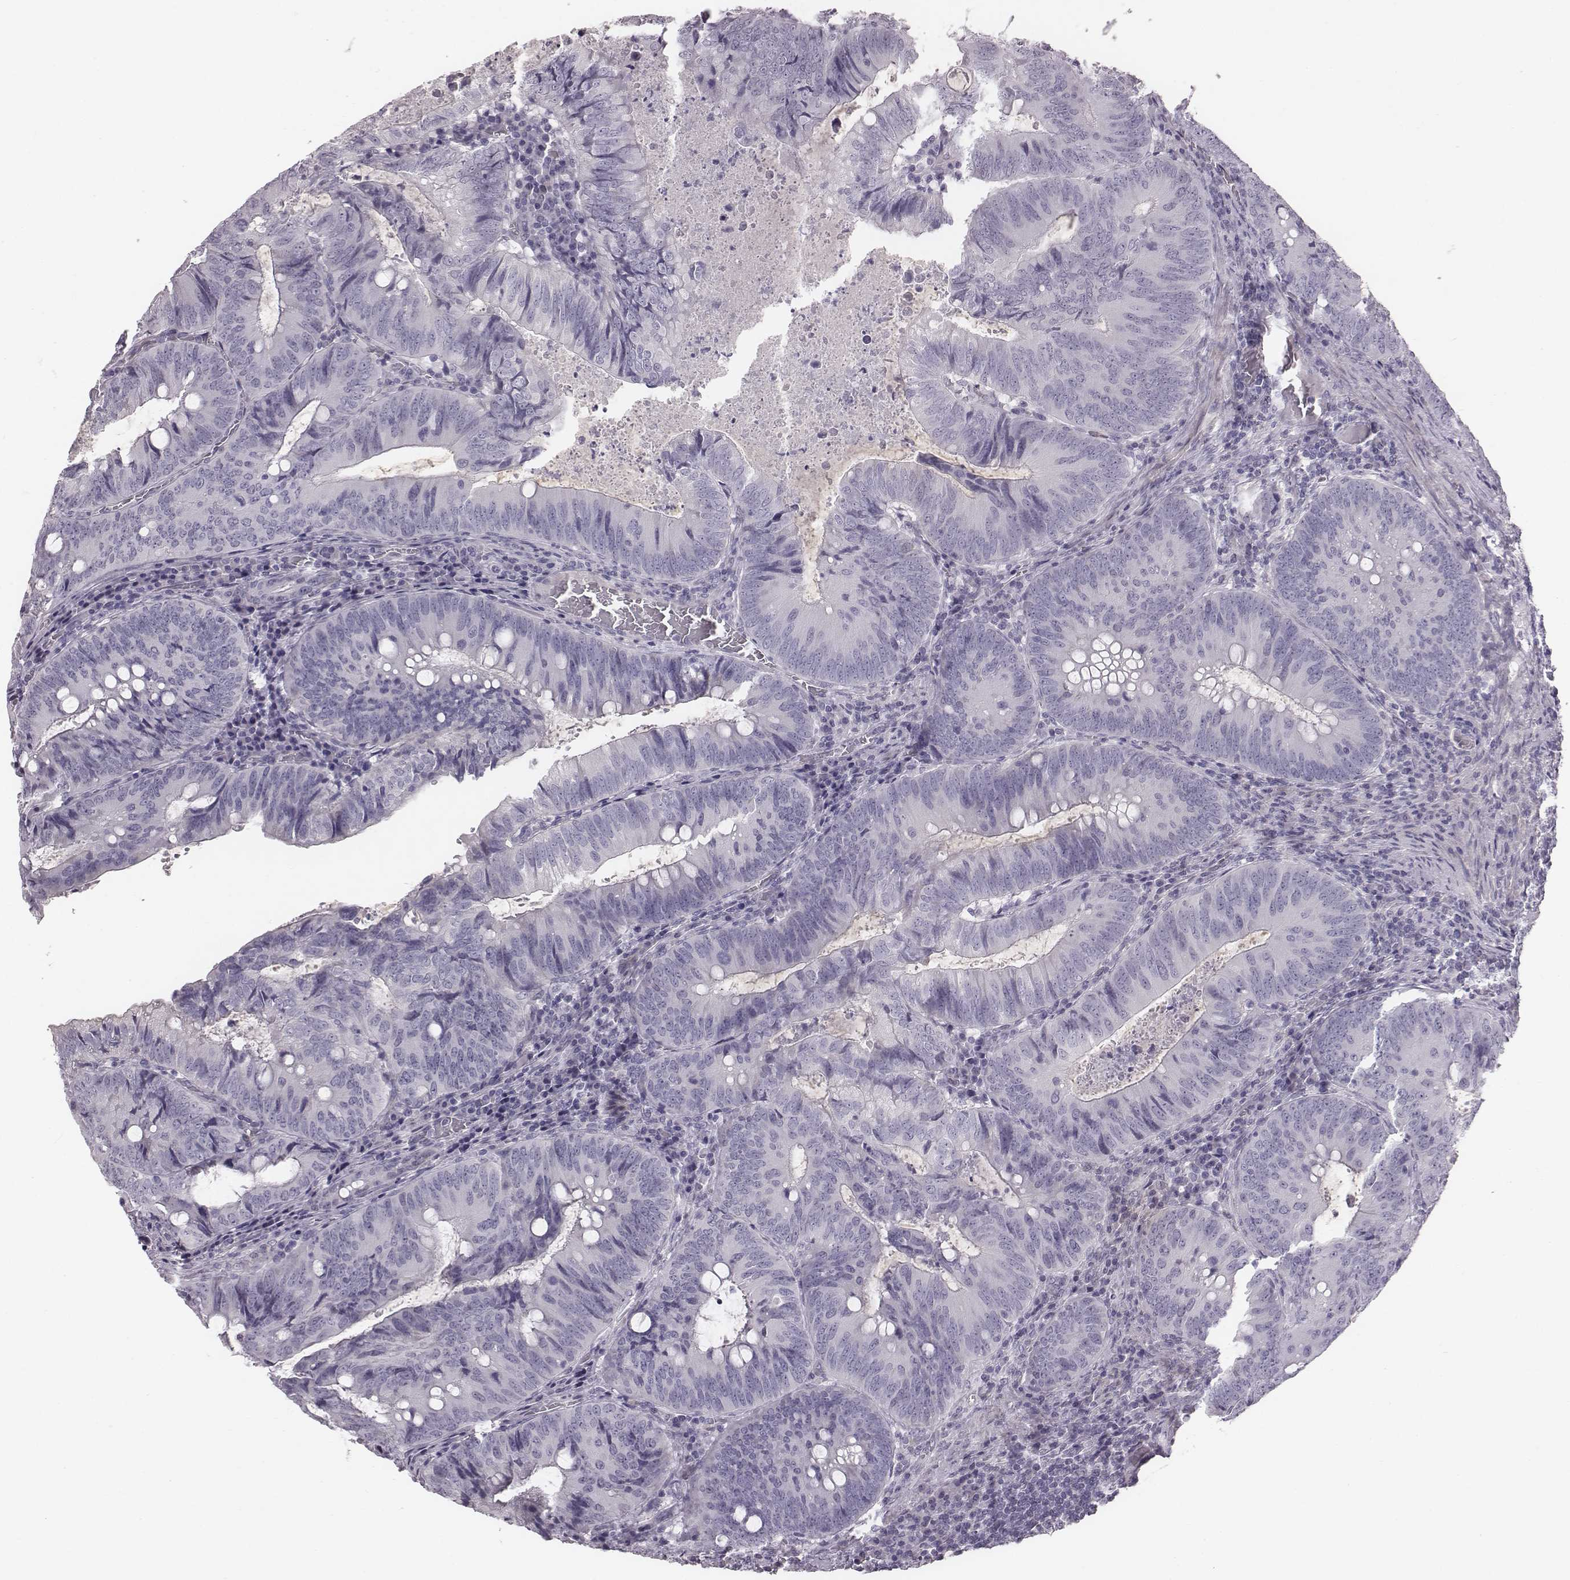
{"staining": {"intensity": "negative", "quantity": "none", "location": "none"}, "tissue": "colorectal cancer", "cell_type": "Tumor cells", "image_type": "cancer", "snomed": [{"axis": "morphology", "description": "Adenocarcinoma, NOS"}, {"axis": "topography", "description": "Colon"}], "caption": "A high-resolution image shows immunohistochemistry staining of colorectal cancer (adenocarcinoma), which displays no significant expression in tumor cells.", "gene": "PDE8B", "patient": {"sex": "male", "age": 67}}